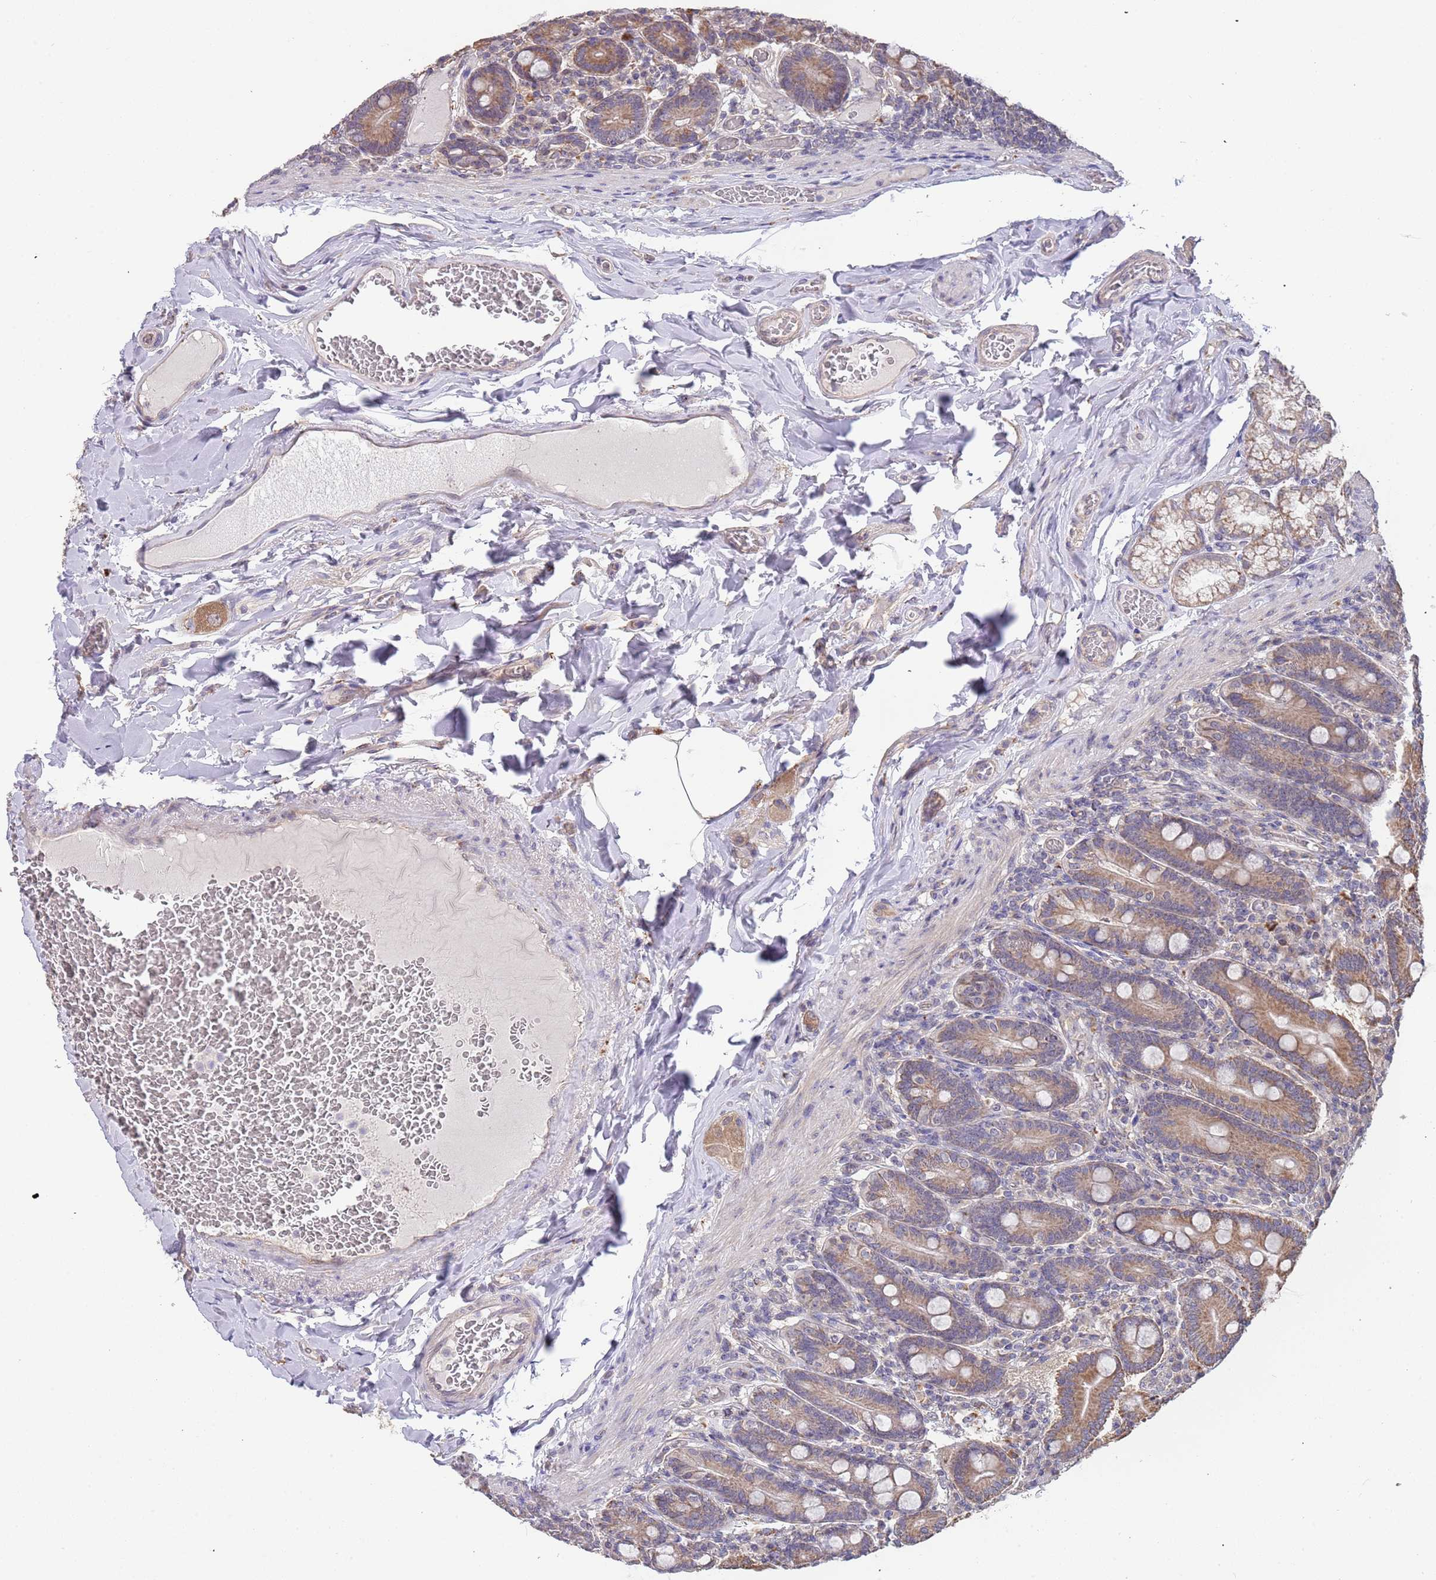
{"staining": {"intensity": "moderate", "quantity": ">75%", "location": "cytoplasmic/membranous"}, "tissue": "duodenum", "cell_type": "Glandular cells", "image_type": "normal", "snomed": [{"axis": "morphology", "description": "Normal tissue, NOS"}, {"axis": "topography", "description": "Duodenum"}], "caption": "An image of duodenum stained for a protein exhibits moderate cytoplasmic/membranous brown staining in glandular cells.", "gene": "TMEM64", "patient": {"sex": "female", "age": 62}}